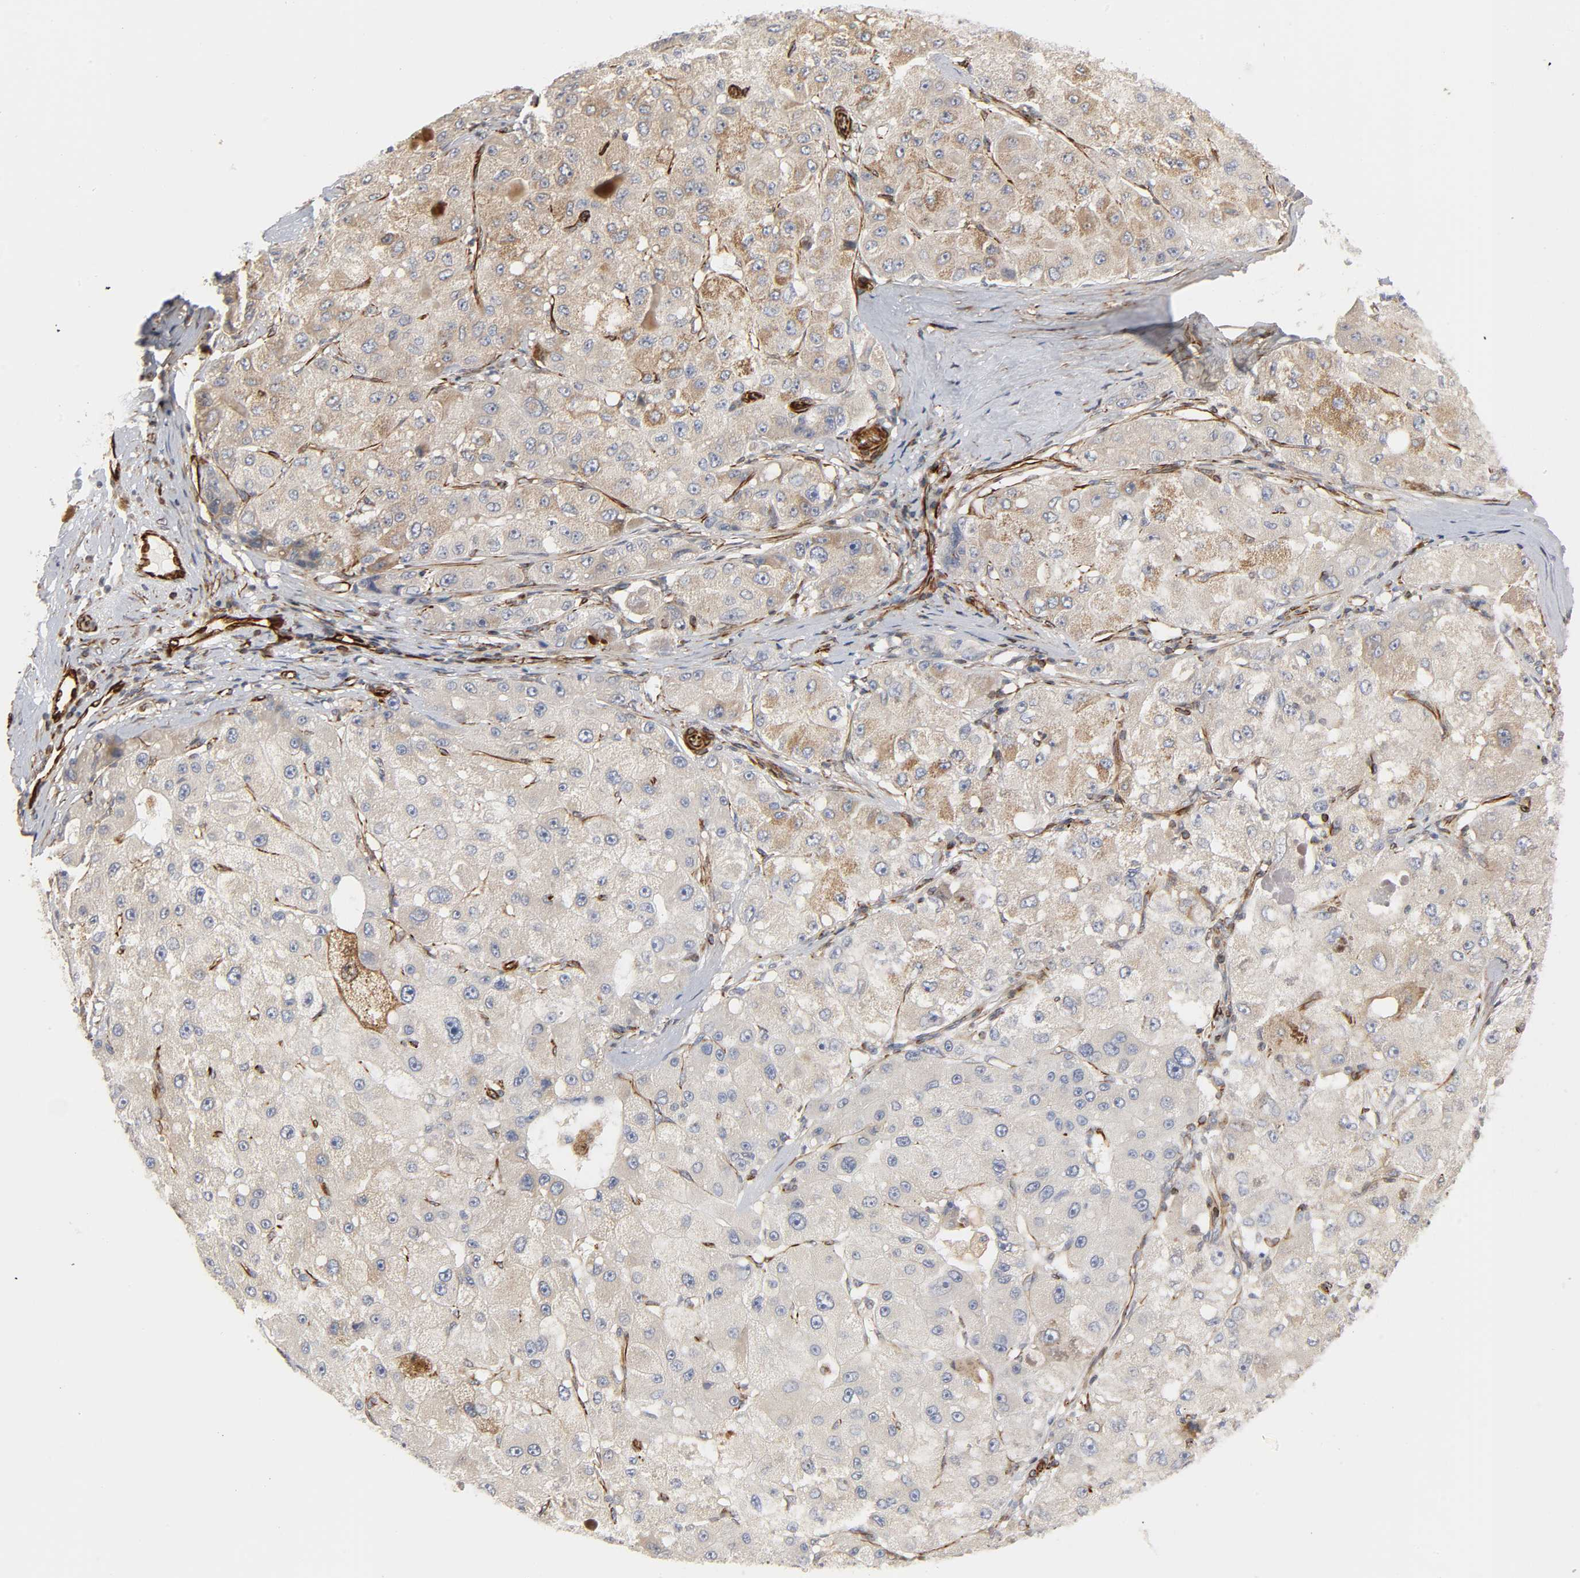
{"staining": {"intensity": "moderate", "quantity": "25%-75%", "location": "cytoplasmic/membranous"}, "tissue": "liver cancer", "cell_type": "Tumor cells", "image_type": "cancer", "snomed": [{"axis": "morphology", "description": "Carcinoma, Hepatocellular, NOS"}, {"axis": "topography", "description": "Liver"}], "caption": "An image showing moderate cytoplasmic/membranous positivity in approximately 25%-75% of tumor cells in liver cancer (hepatocellular carcinoma), as visualized by brown immunohistochemical staining.", "gene": "FAM118A", "patient": {"sex": "male", "age": 80}}